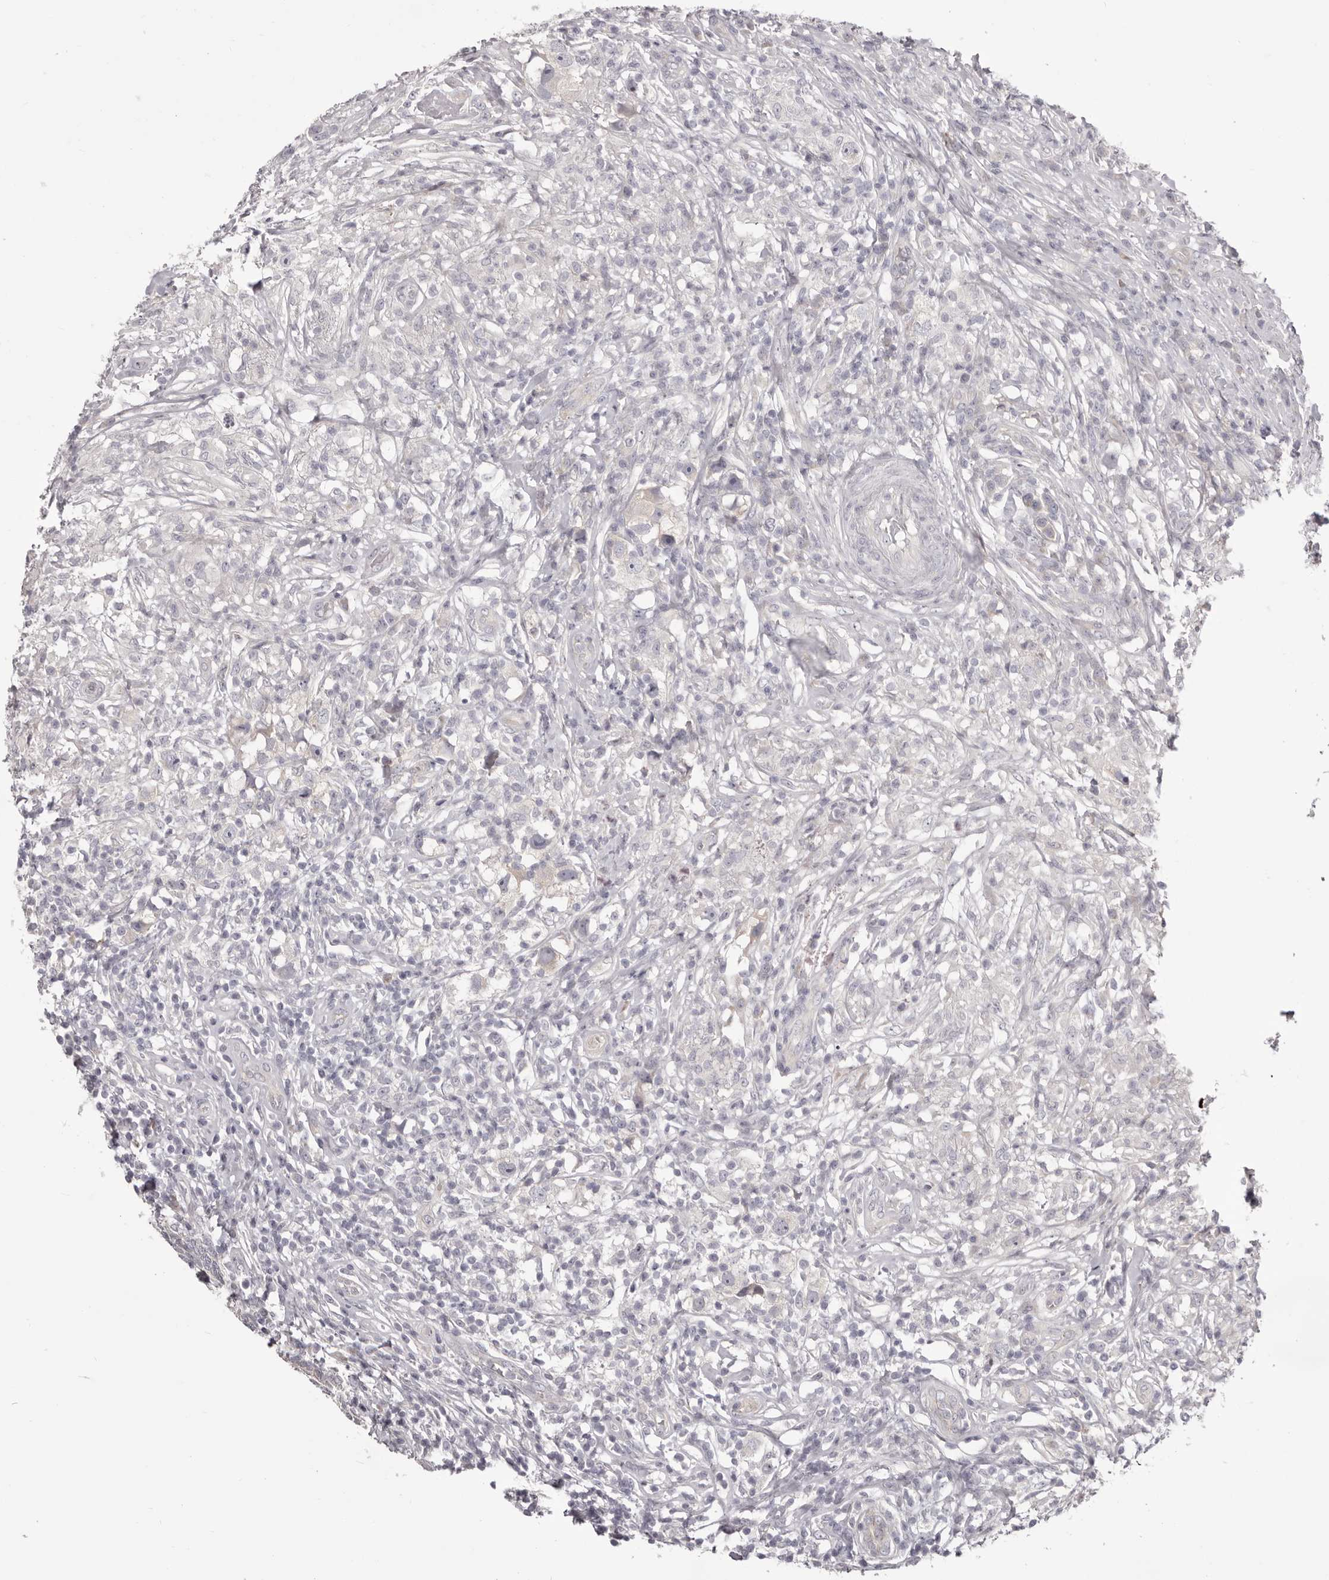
{"staining": {"intensity": "negative", "quantity": "none", "location": "none"}, "tissue": "testis cancer", "cell_type": "Tumor cells", "image_type": "cancer", "snomed": [{"axis": "morphology", "description": "Seminoma, NOS"}, {"axis": "topography", "description": "Testis"}], "caption": "An image of testis cancer stained for a protein displays no brown staining in tumor cells.", "gene": "OTUD3", "patient": {"sex": "male", "age": 49}}